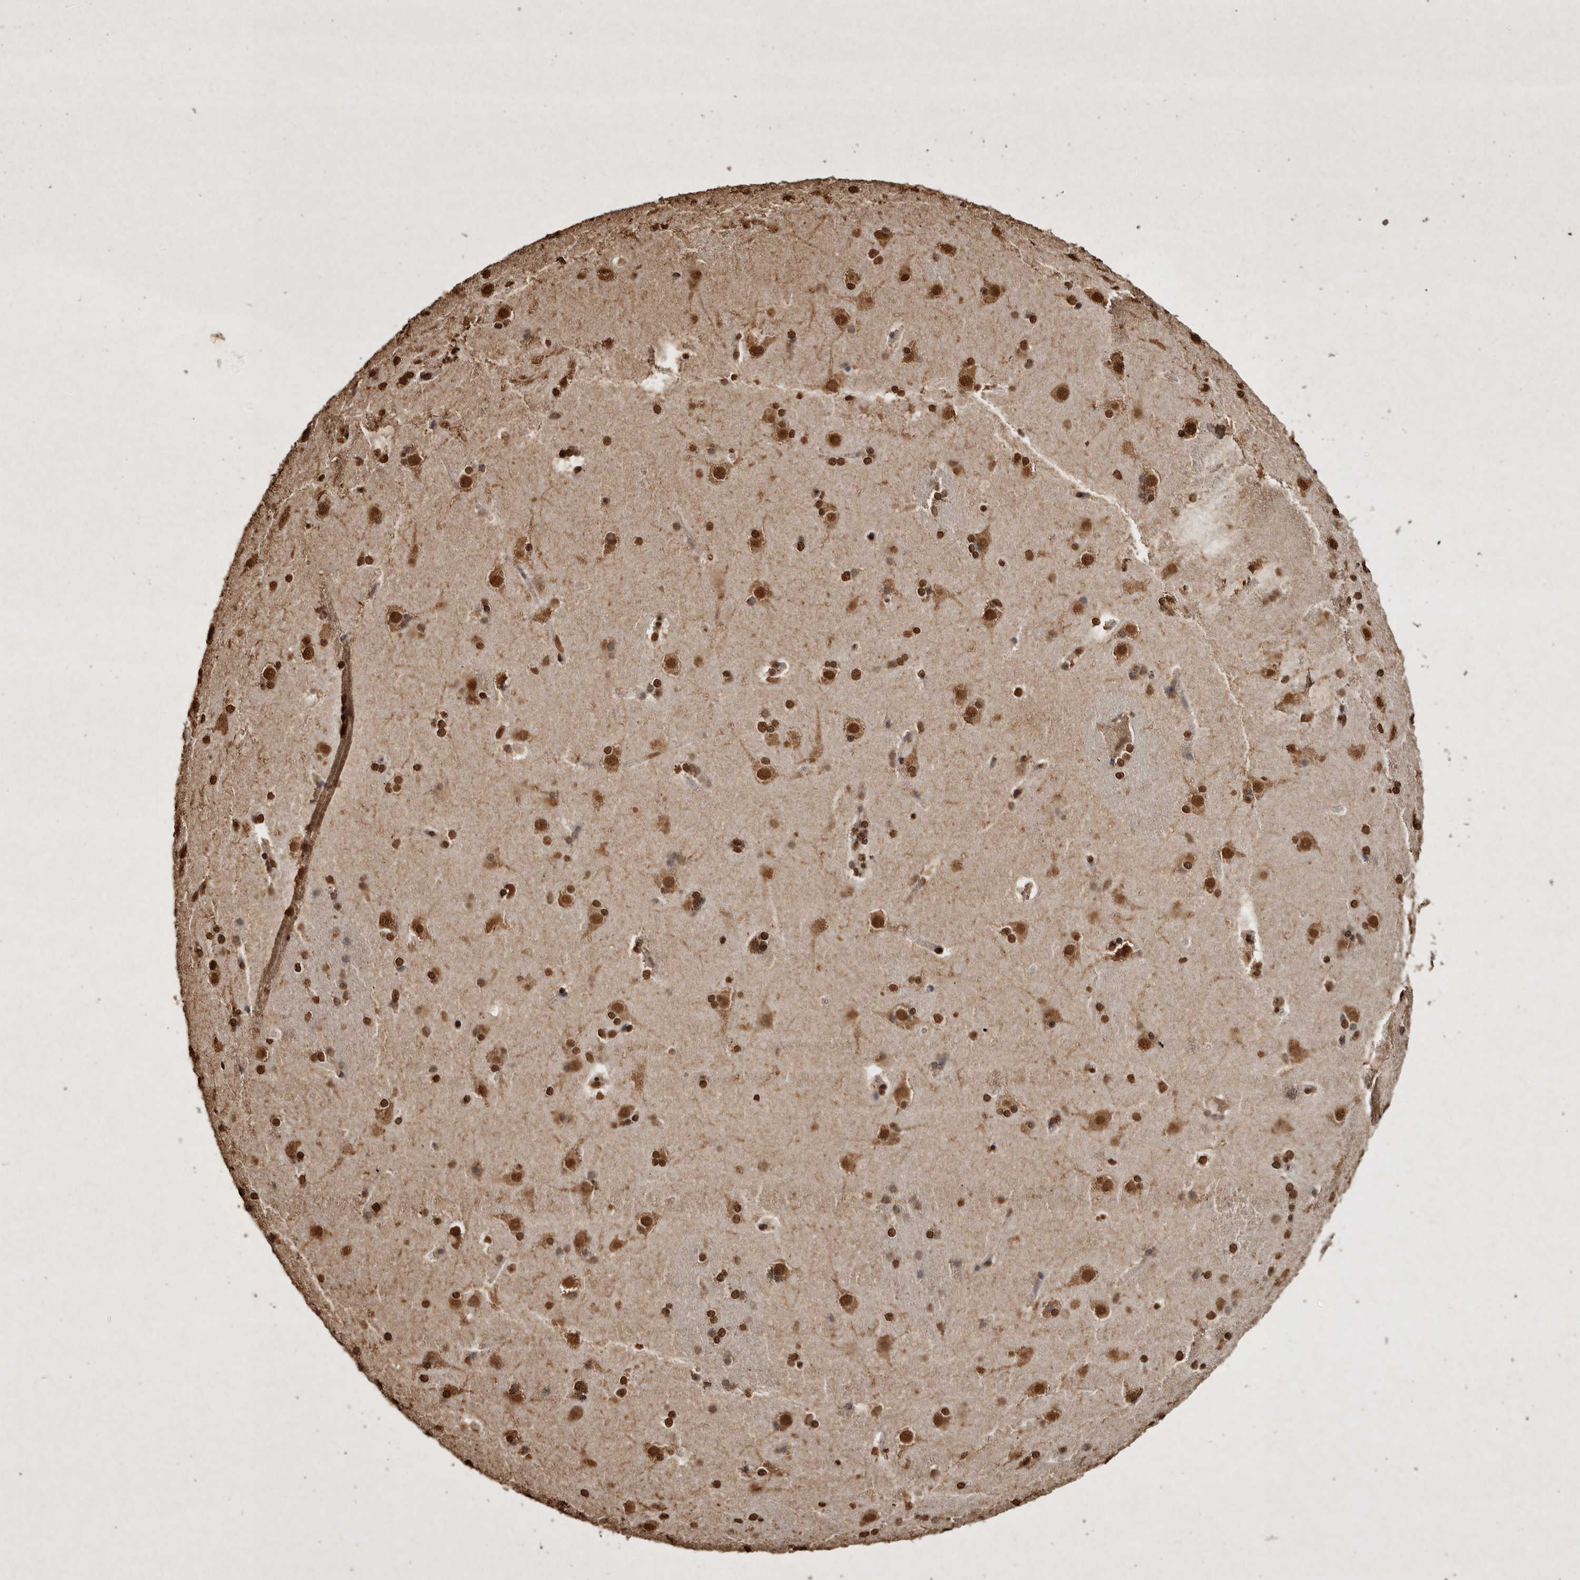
{"staining": {"intensity": "strong", "quantity": ">75%", "location": "nuclear"}, "tissue": "caudate", "cell_type": "Glial cells", "image_type": "normal", "snomed": [{"axis": "morphology", "description": "Normal tissue, NOS"}, {"axis": "topography", "description": "Lateral ventricle wall"}], "caption": "A high amount of strong nuclear staining is present in approximately >75% of glial cells in normal caudate.", "gene": "FSTL3", "patient": {"sex": "female", "age": 19}}